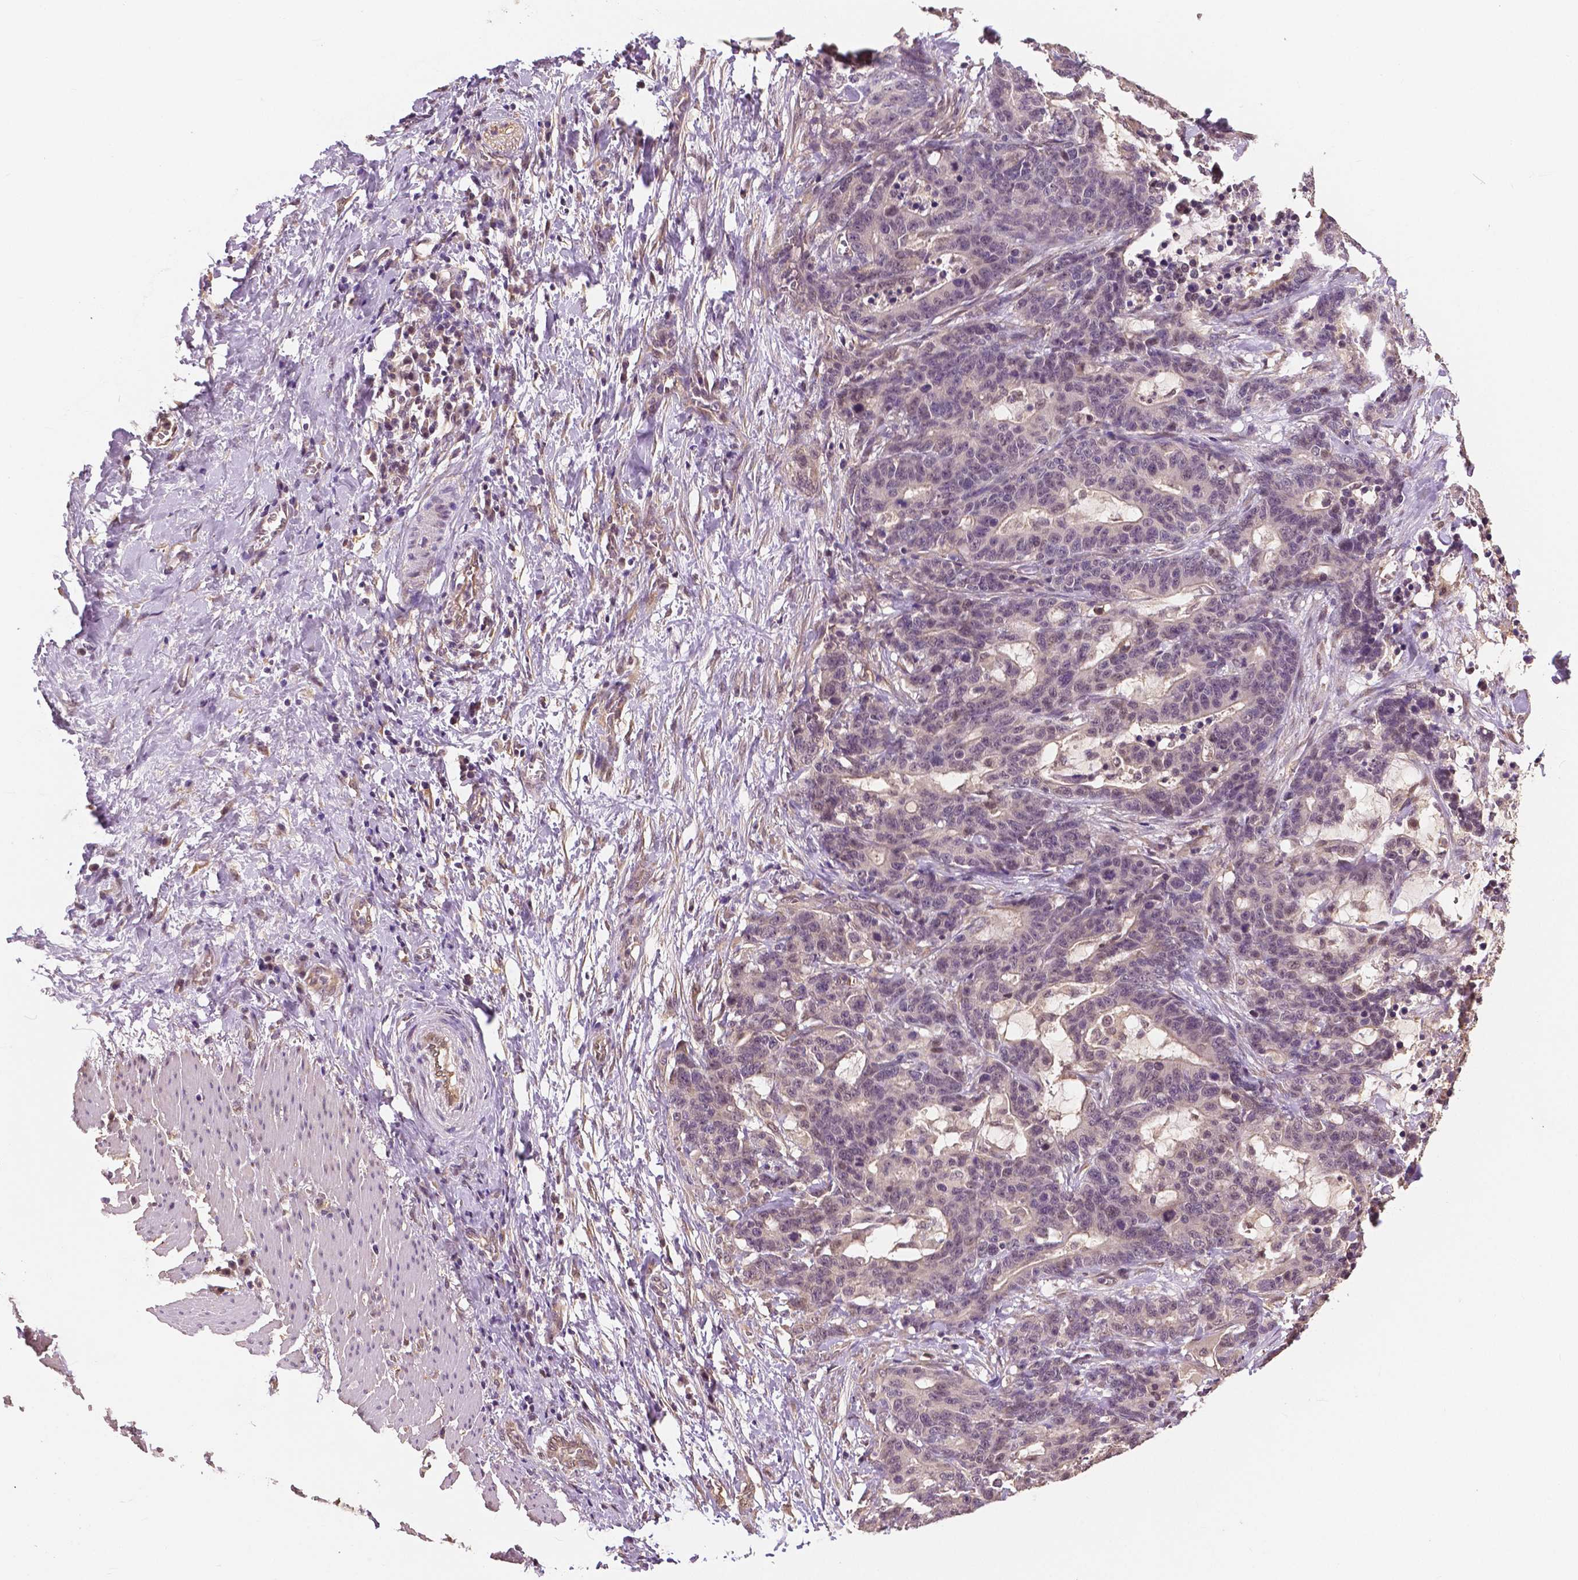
{"staining": {"intensity": "negative", "quantity": "none", "location": "none"}, "tissue": "stomach cancer", "cell_type": "Tumor cells", "image_type": "cancer", "snomed": [{"axis": "morphology", "description": "Normal tissue, NOS"}, {"axis": "morphology", "description": "Adenocarcinoma, NOS"}, {"axis": "topography", "description": "Stomach"}], "caption": "An image of human adenocarcinoma (stomach) is negative for staining in tumor cells.", "gene": "MAP1LC3B", "patient": {"sex": "female", "age": 64}}